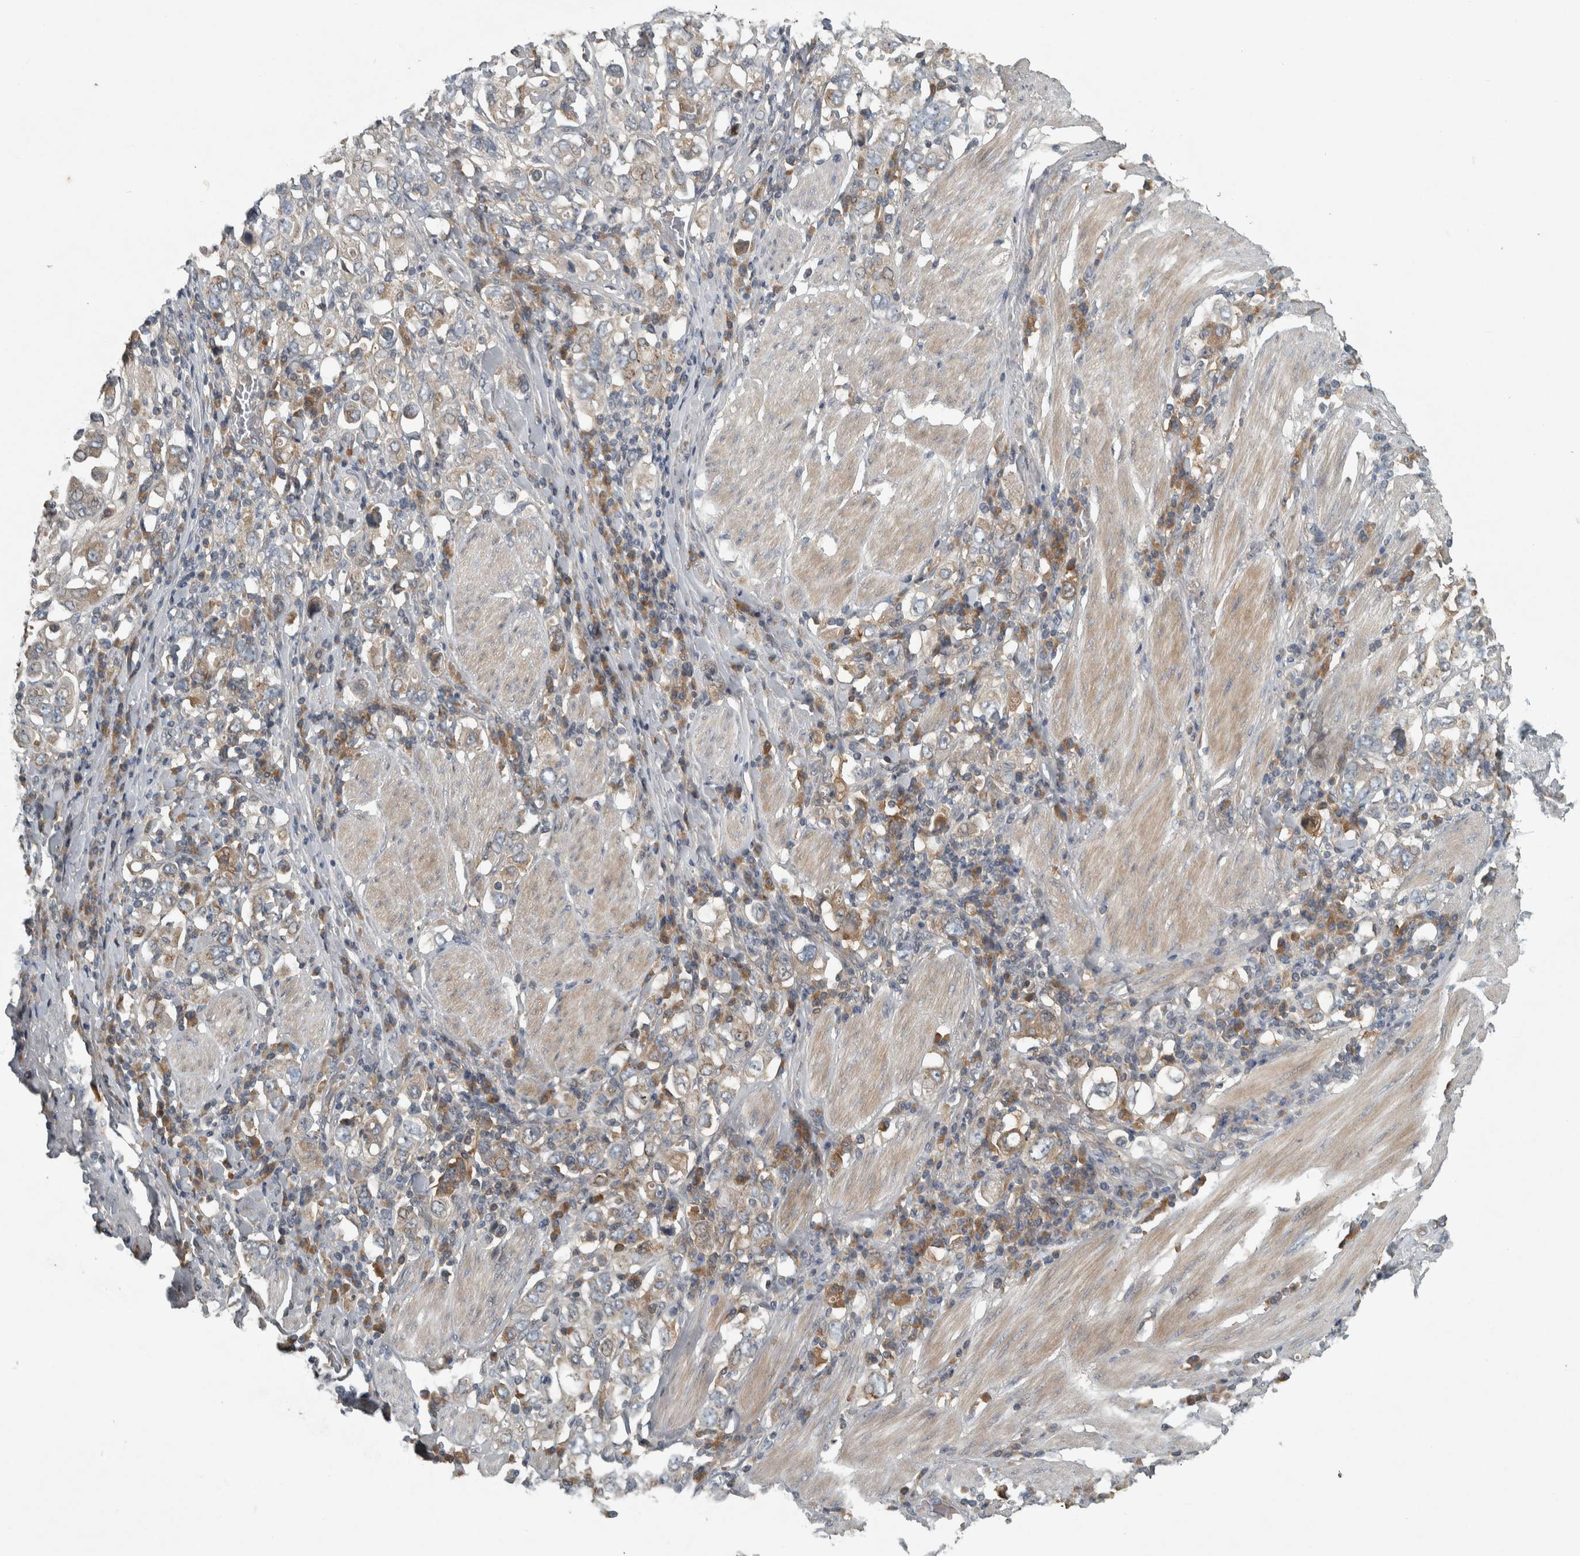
{"staining": {"intensity": "weak", "quantity": "<25%", "location": "cytoplasmic/membranous"}, "tissue": "stomach cancer", "cell_type": "Tumor cells", "image_type": "cancer", "snomed": [{"axis": "morphology", "description": "Adenocarcinoma, NOS"}, {"axis": "topography", "description": "Stomach, upper"}], "caption": "Immunohistochemistry (IHC) of stomach adenocarcinoma reveals no expression in tumor cells. The staining is performed using DAB (3,3'-diaminobenzidine) brown chromogen with nuclei counter-stained in using hematoxylin.", "gene": "CLCN2", "patient": {"sex": "male", "age": 62}}